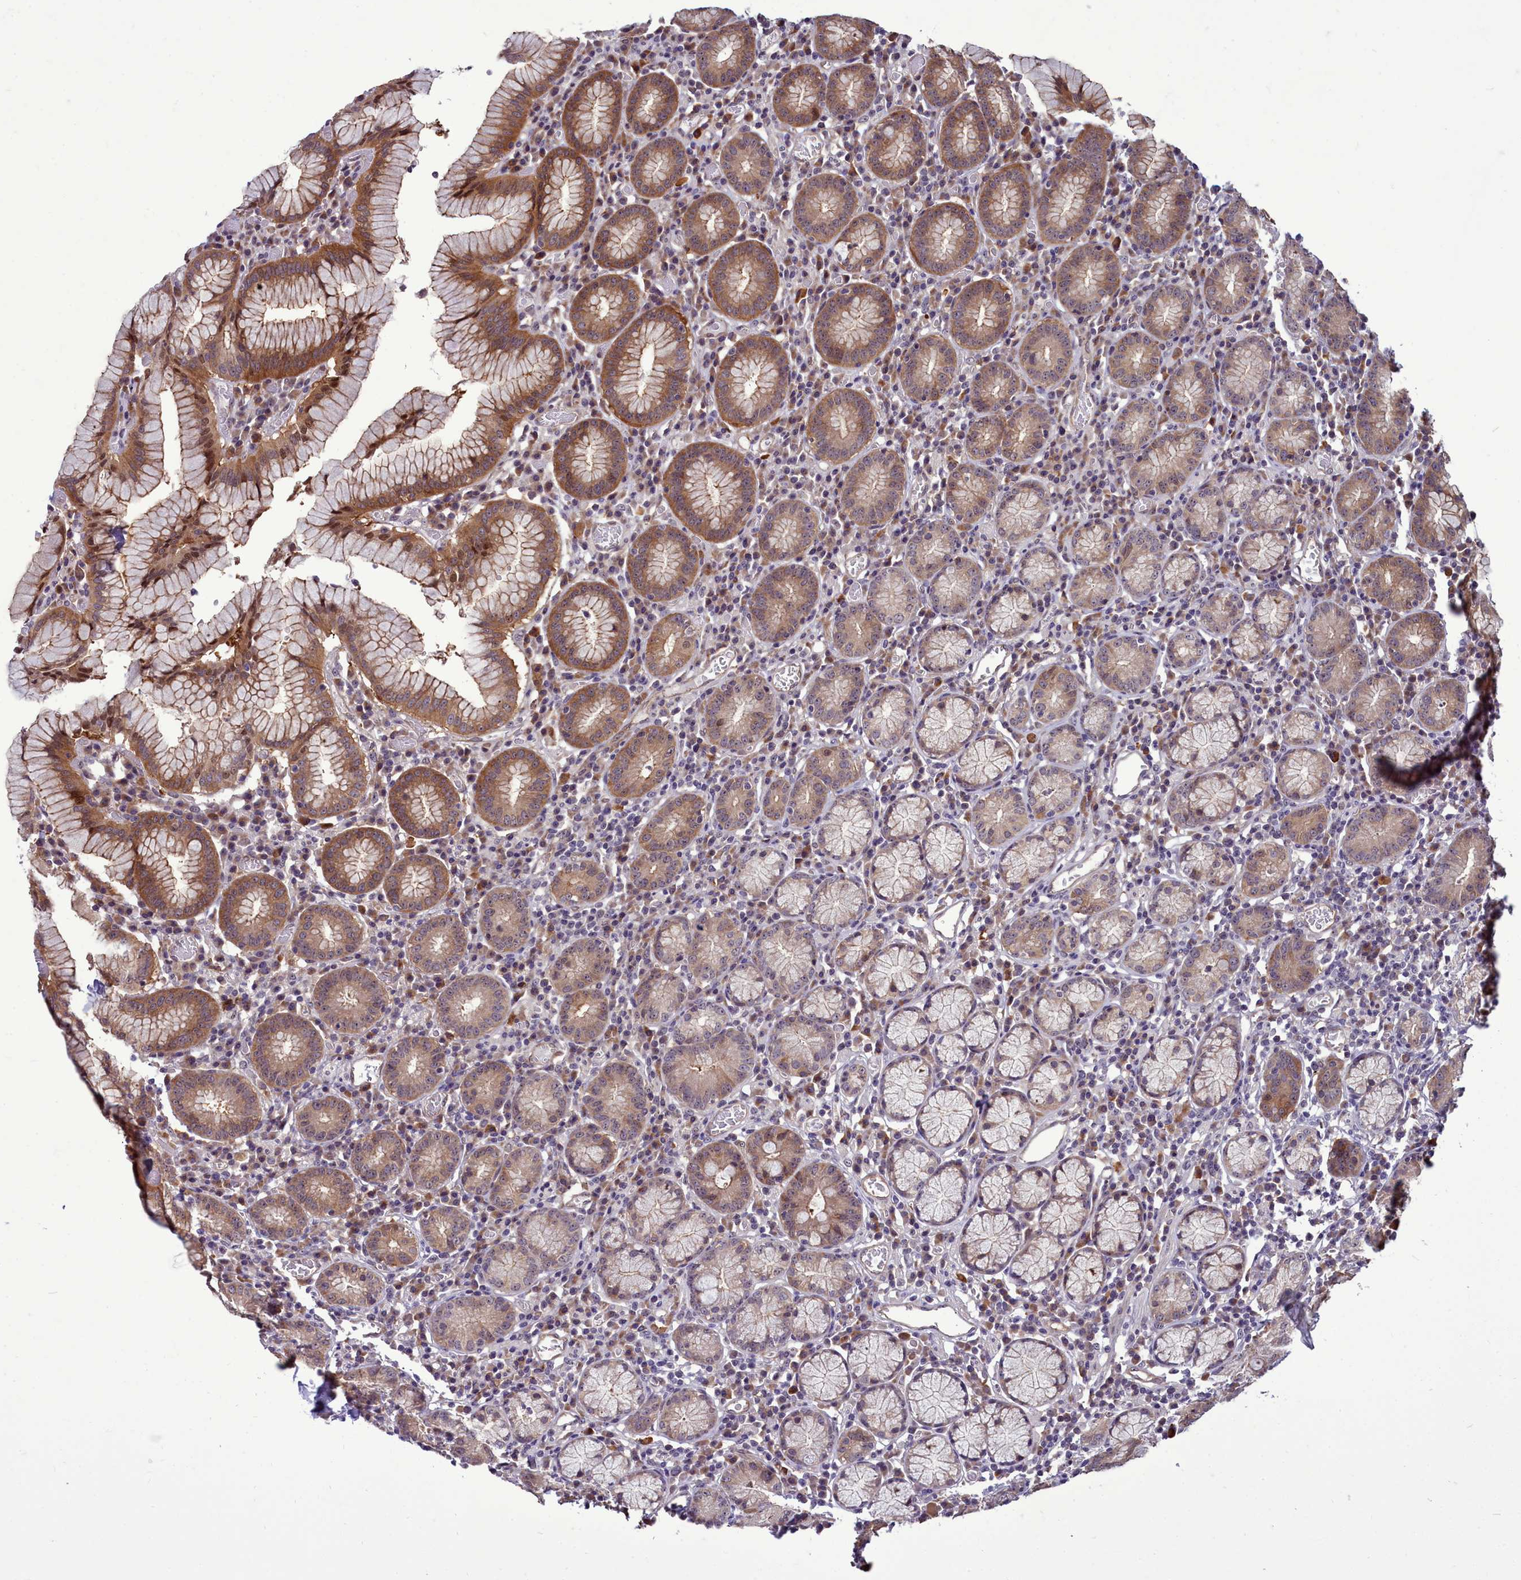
{"staining": {"intensity": "moderate", "quantity": ">75%", "location": "cytoplasmic/membranous"}, "tissue": "stomach", "cell_type": "Glandular cells", "image_type": "normal", "snomed": [{"axis": "morphology", "description": "Normal tissue, NOS"}, {"axis": "topography", "description": "Stomach"}], "caption": "High-magnification brightfield microscopy of unremarkable stomach stained with DAB (3,3'-diaminobenzidine) (brown) and counterstained with hematoxylin (blue). glandular cells exhibit moderate cytoplasmic/membranous positivity is identified in about>75% of cells.", "gene": "BCAR1", "patient": {"sex": "male", "age": 55}}